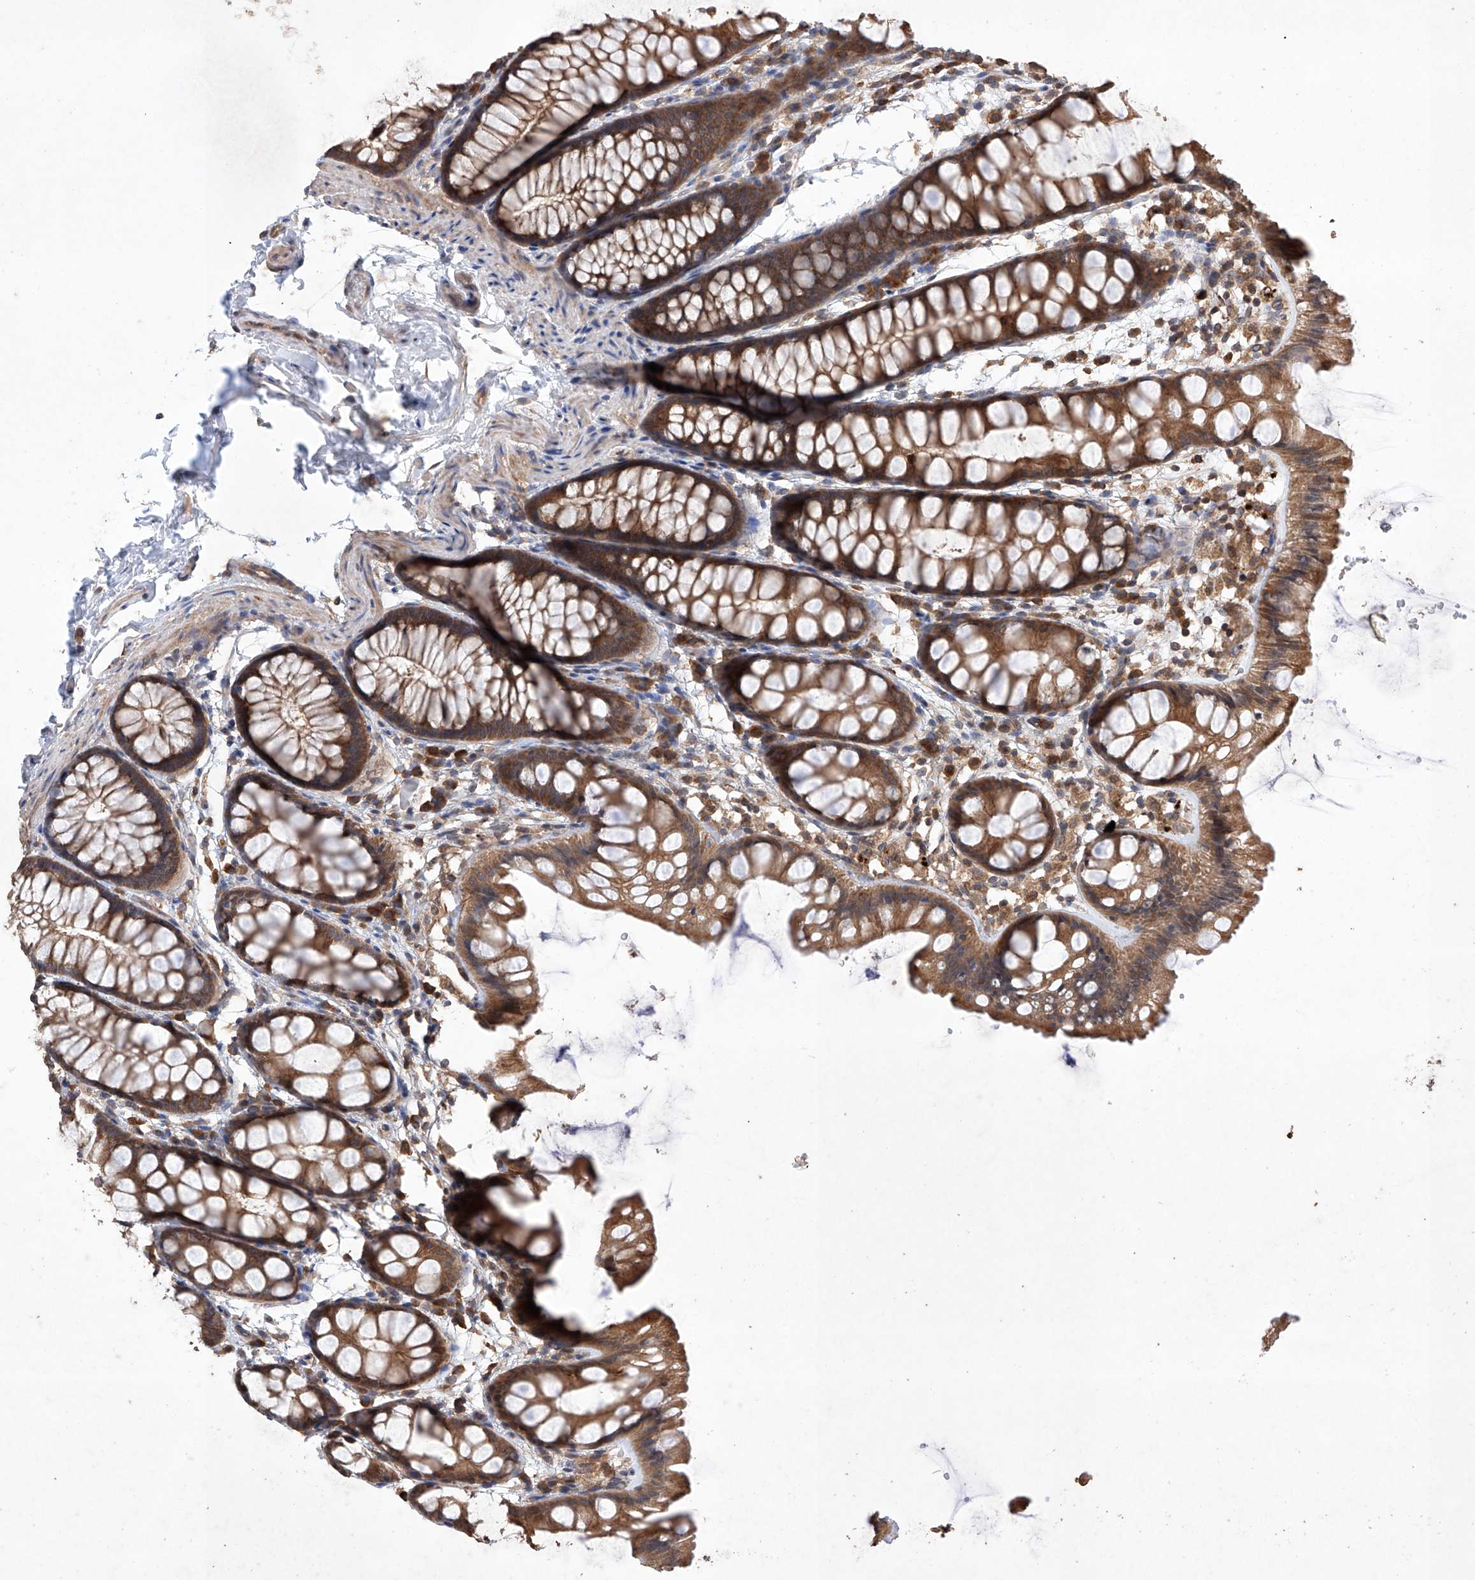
{"staining": {"intensity": "moderate", "quantity": ">75%", "location": "cytoplasmic/membranous"}, "tissue": "colon", "cell_type": "Endothelial cells", "image_type": "normal", "snomed": [{"axis": "morphology", "description": "Normal tissue, NOS"}, {"axis": "topography", "description": "Colon"}], "caption": "Immunohistochemical staining of unremarkable colon displays moderate cytoplasmic/membranous protein staining in about >75% of endothelial cells.", "gene": "LURAP1", "patient": {"sex": "male", "age": 47}}